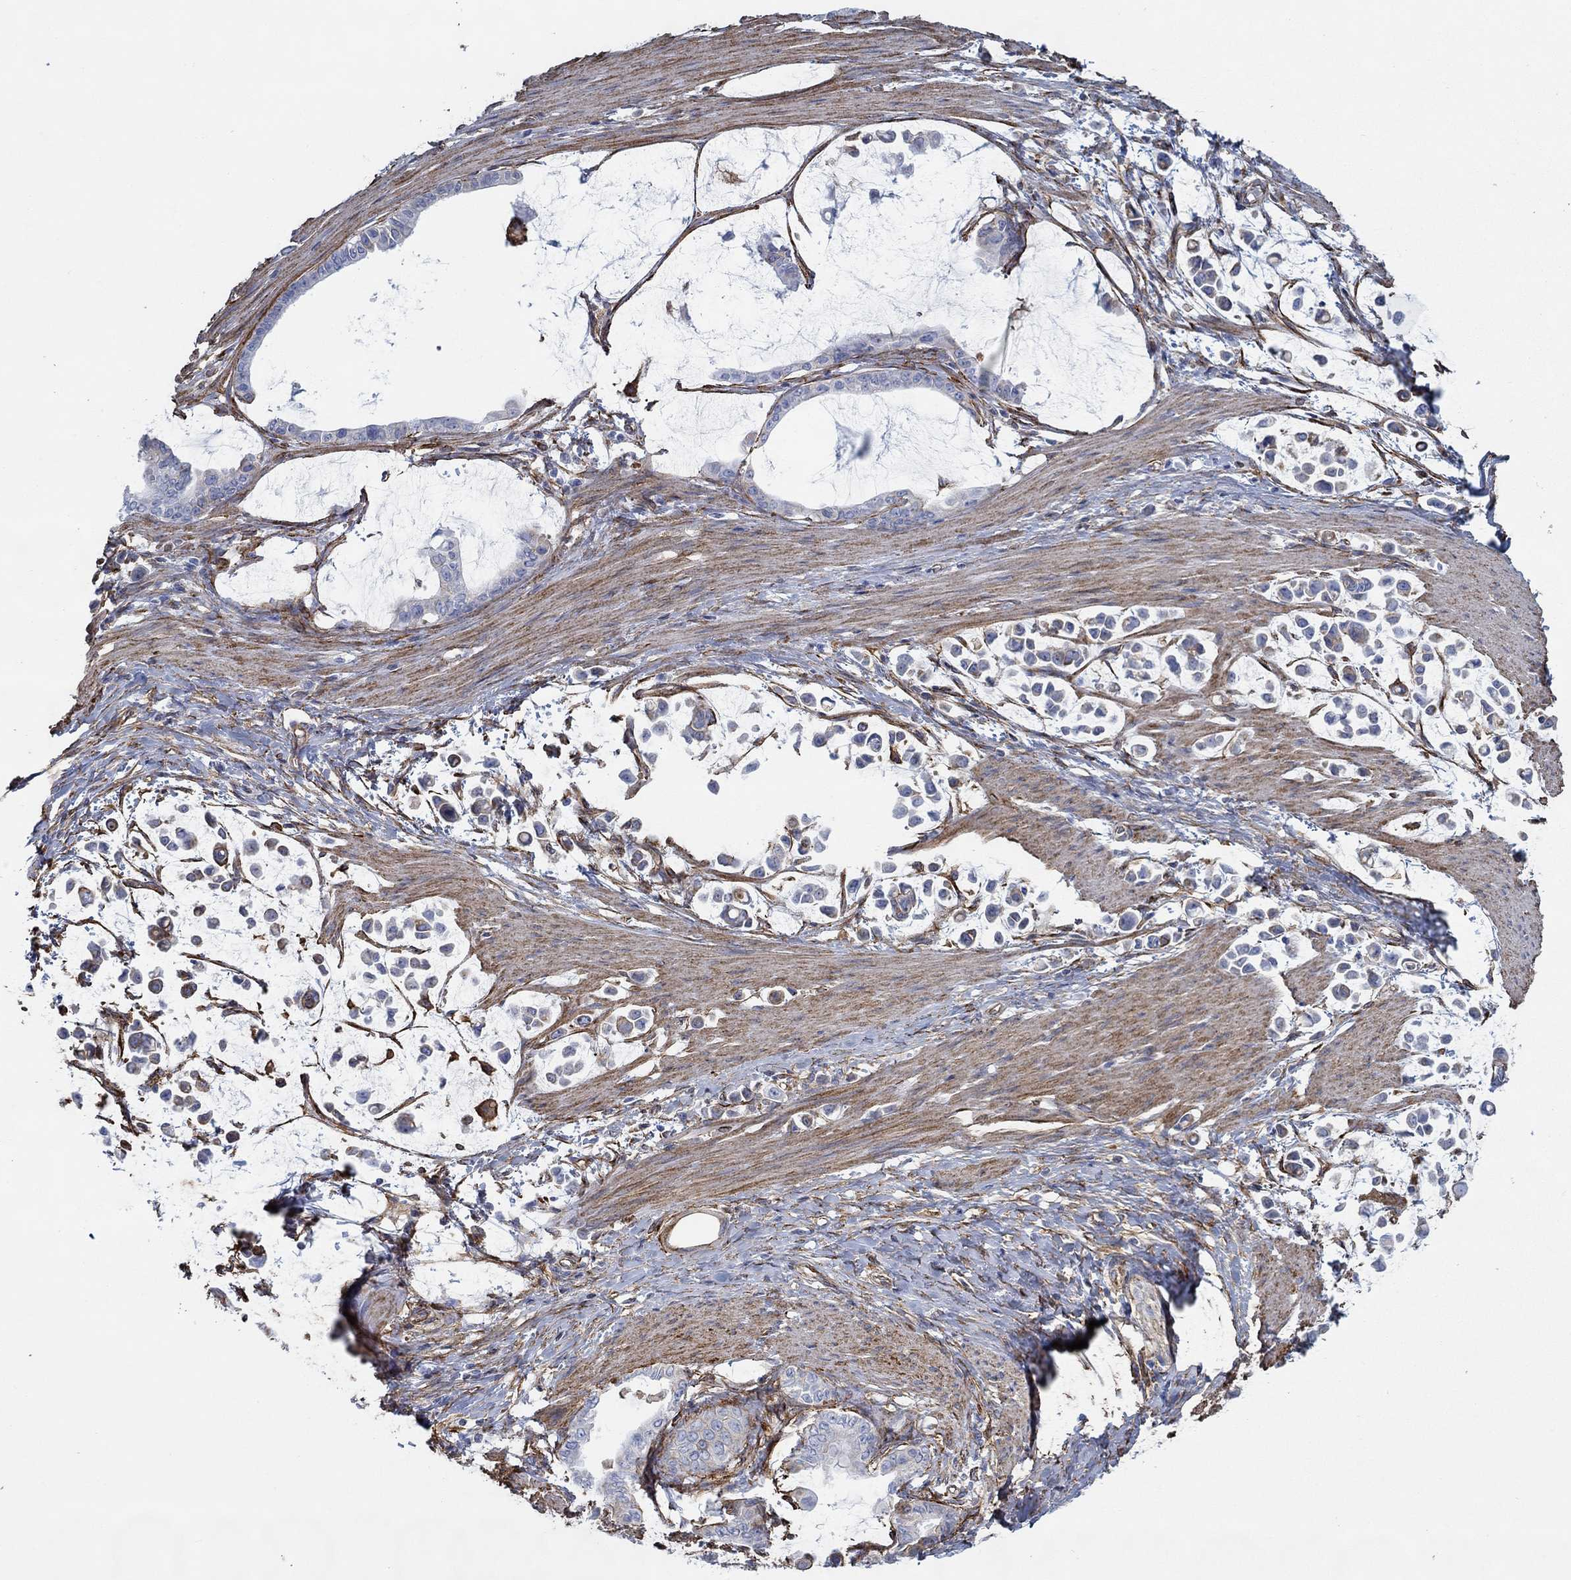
{"staining": {"intensity": "negative", "quantity": "none", "location": "none"}, "tissue": "stomach cancer", "cell_type": "Tumor cells", "image_type": "cancer", "snomed": [{"axis": "morphology", "description": "Adenocarcinoma, NOS"}, {"axis": "topography", "description": "Stomach"}], "caption": "Protein analysis of stomach cancer (adenocarcinoma) shows no significant staining in tumor cells.", "gene": "STC2", "patient": {"sex": "male", "age": 82}}